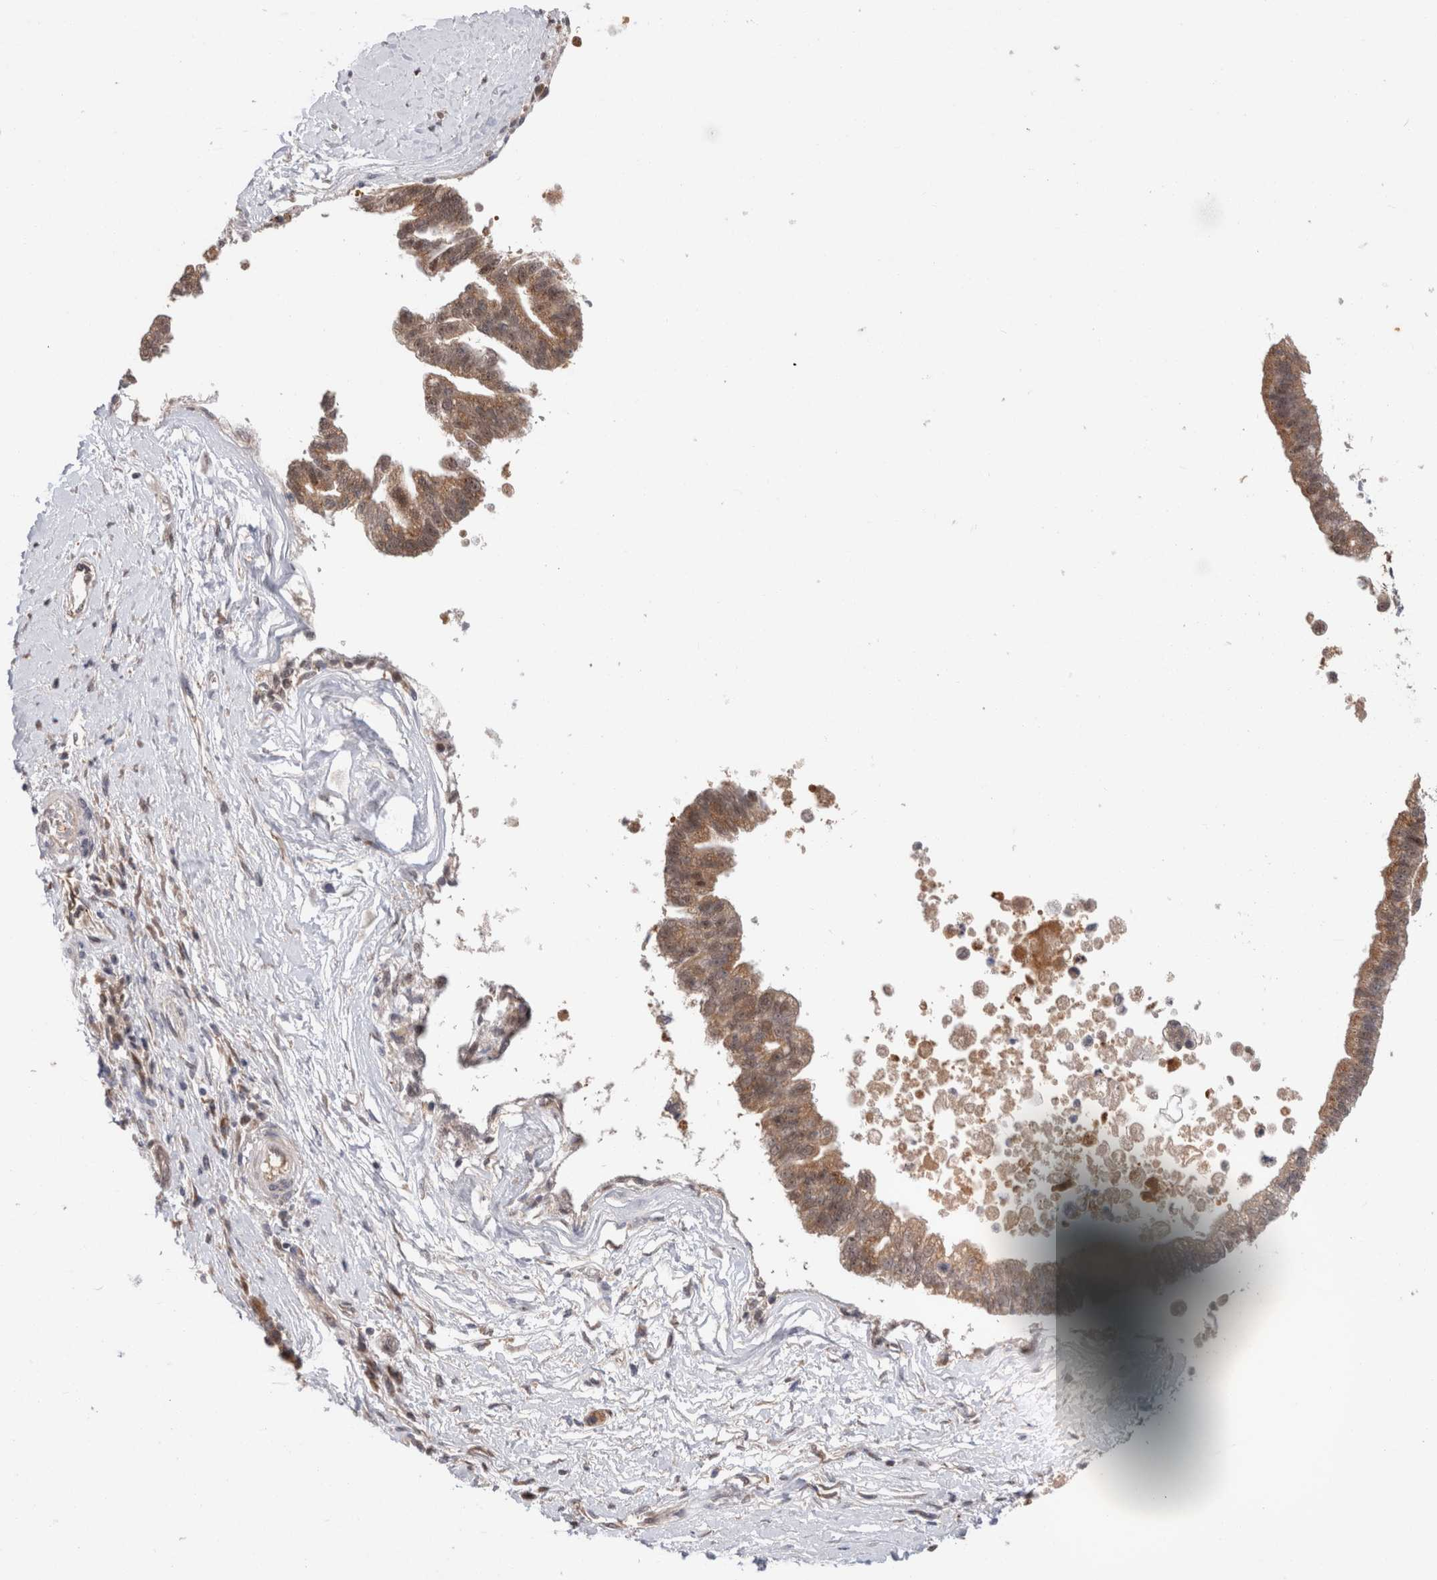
{"staining": {"intensity": "moderate", "quantity": "25%-75%", "location": "cytoplasmic/membranous"}, "tissue": "pancreatic cancer", "cell_type": "Tumor cells", "image_type": "cancer", "snomed": [{"axis": "morphology", "description": "Adenocarcinoma, NOS"}, {"axis": "topography", "description": "Pancreas"}], "caption": "An image of human pancreatic adenocarcinoma stained for a protein displays moderate cytoplasmic/membranous brown staining in tumor cells.", "gene": "MRPL37", "patient": {"sex": "male", "age": 72}}